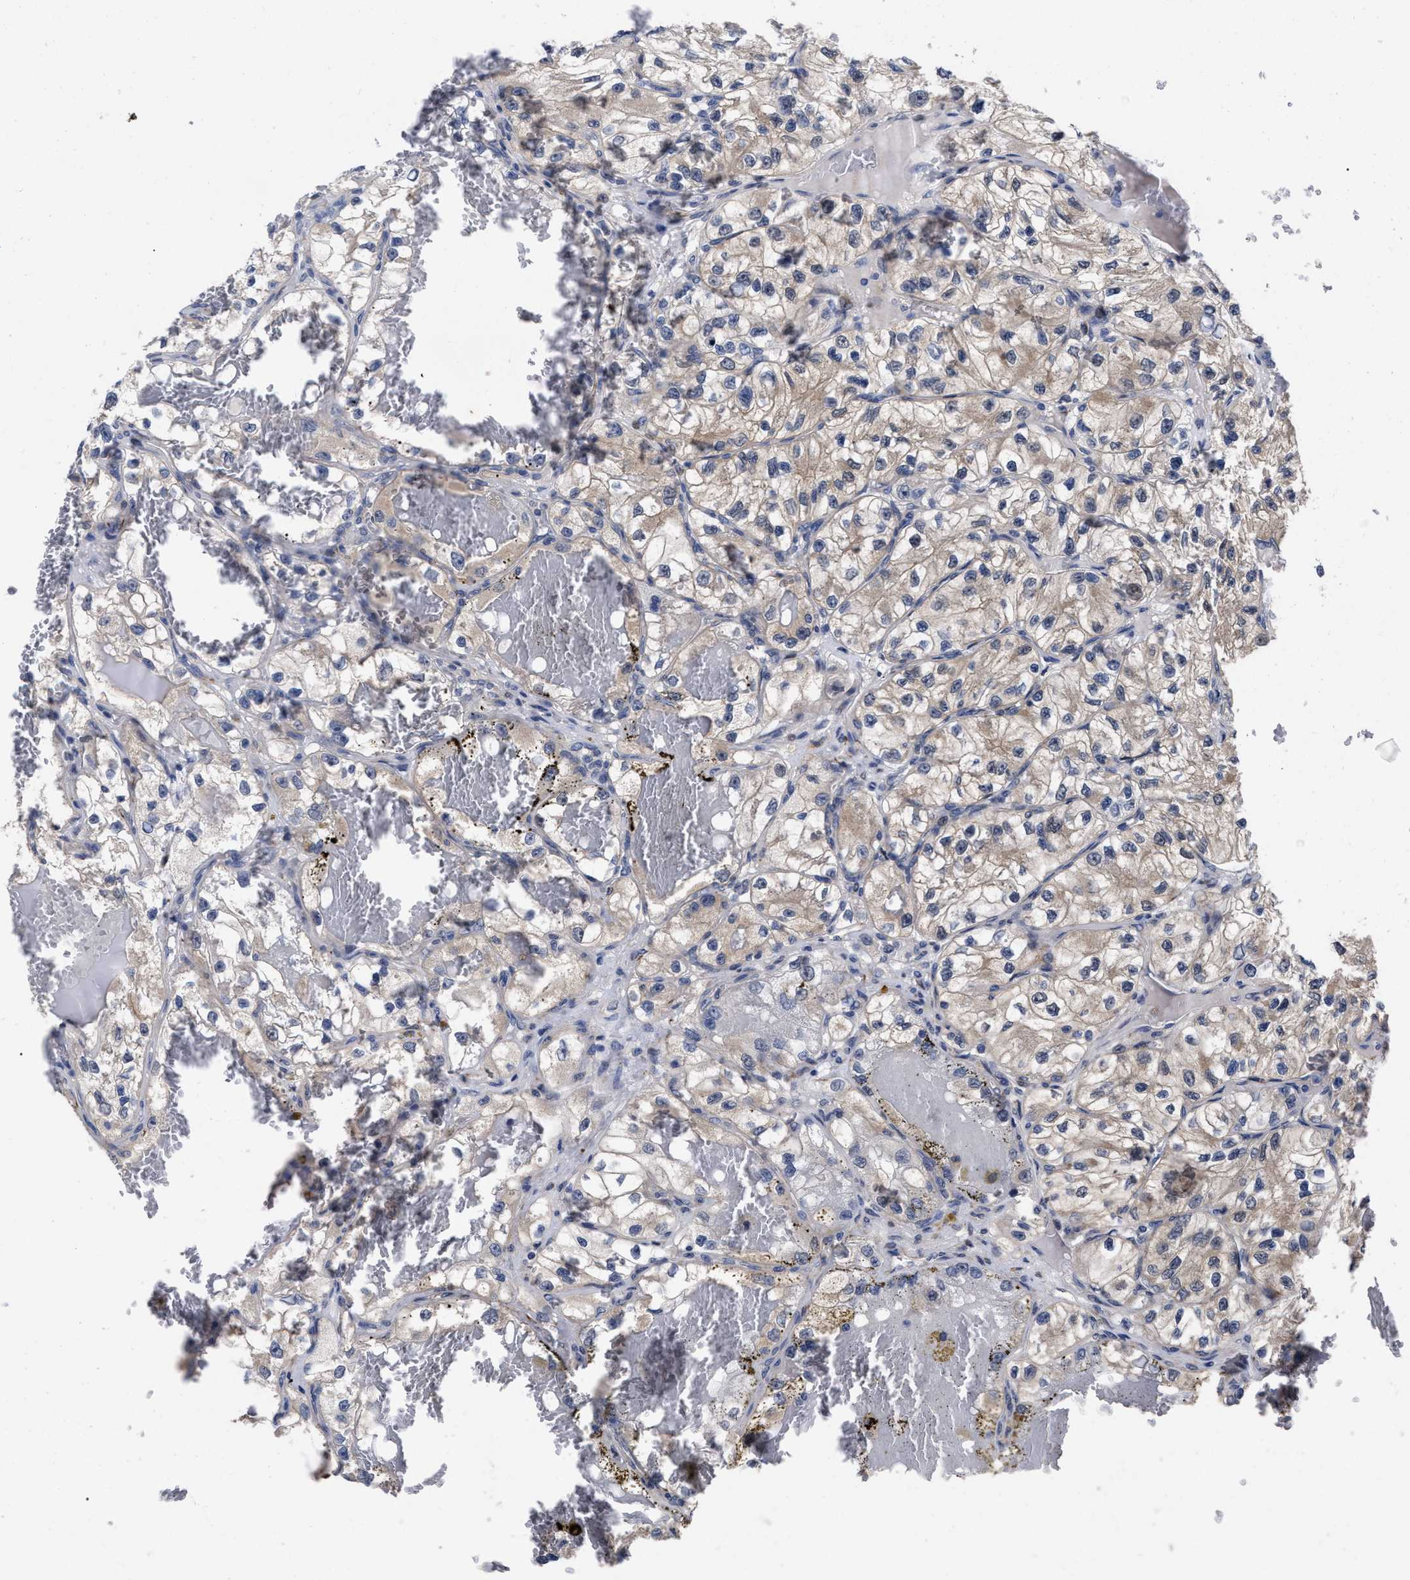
{"staining": {"intensity": "weak", "quantity": "25%-75%", "location": "cytoplasmic/membranous"}, "tissue": "renal cancer", "cell_type": "Tumor cells", "image_type": "cancer", "snomed": [{"axis": "morphology", "description": "Adenocarcinoma, NOS"}, {"axis": "topography", "description": "Kidney"}], "caption": "Immunohistochemistry photomicrograph of adenocarcinoma (renal) stained for a protein (brown), which reveals low levels of weak cytoplasmic/membranous staining in about 25%-75% of tumor cells.", "gene": "CCN5", "patient": {"sex": "female", "age": 57}}